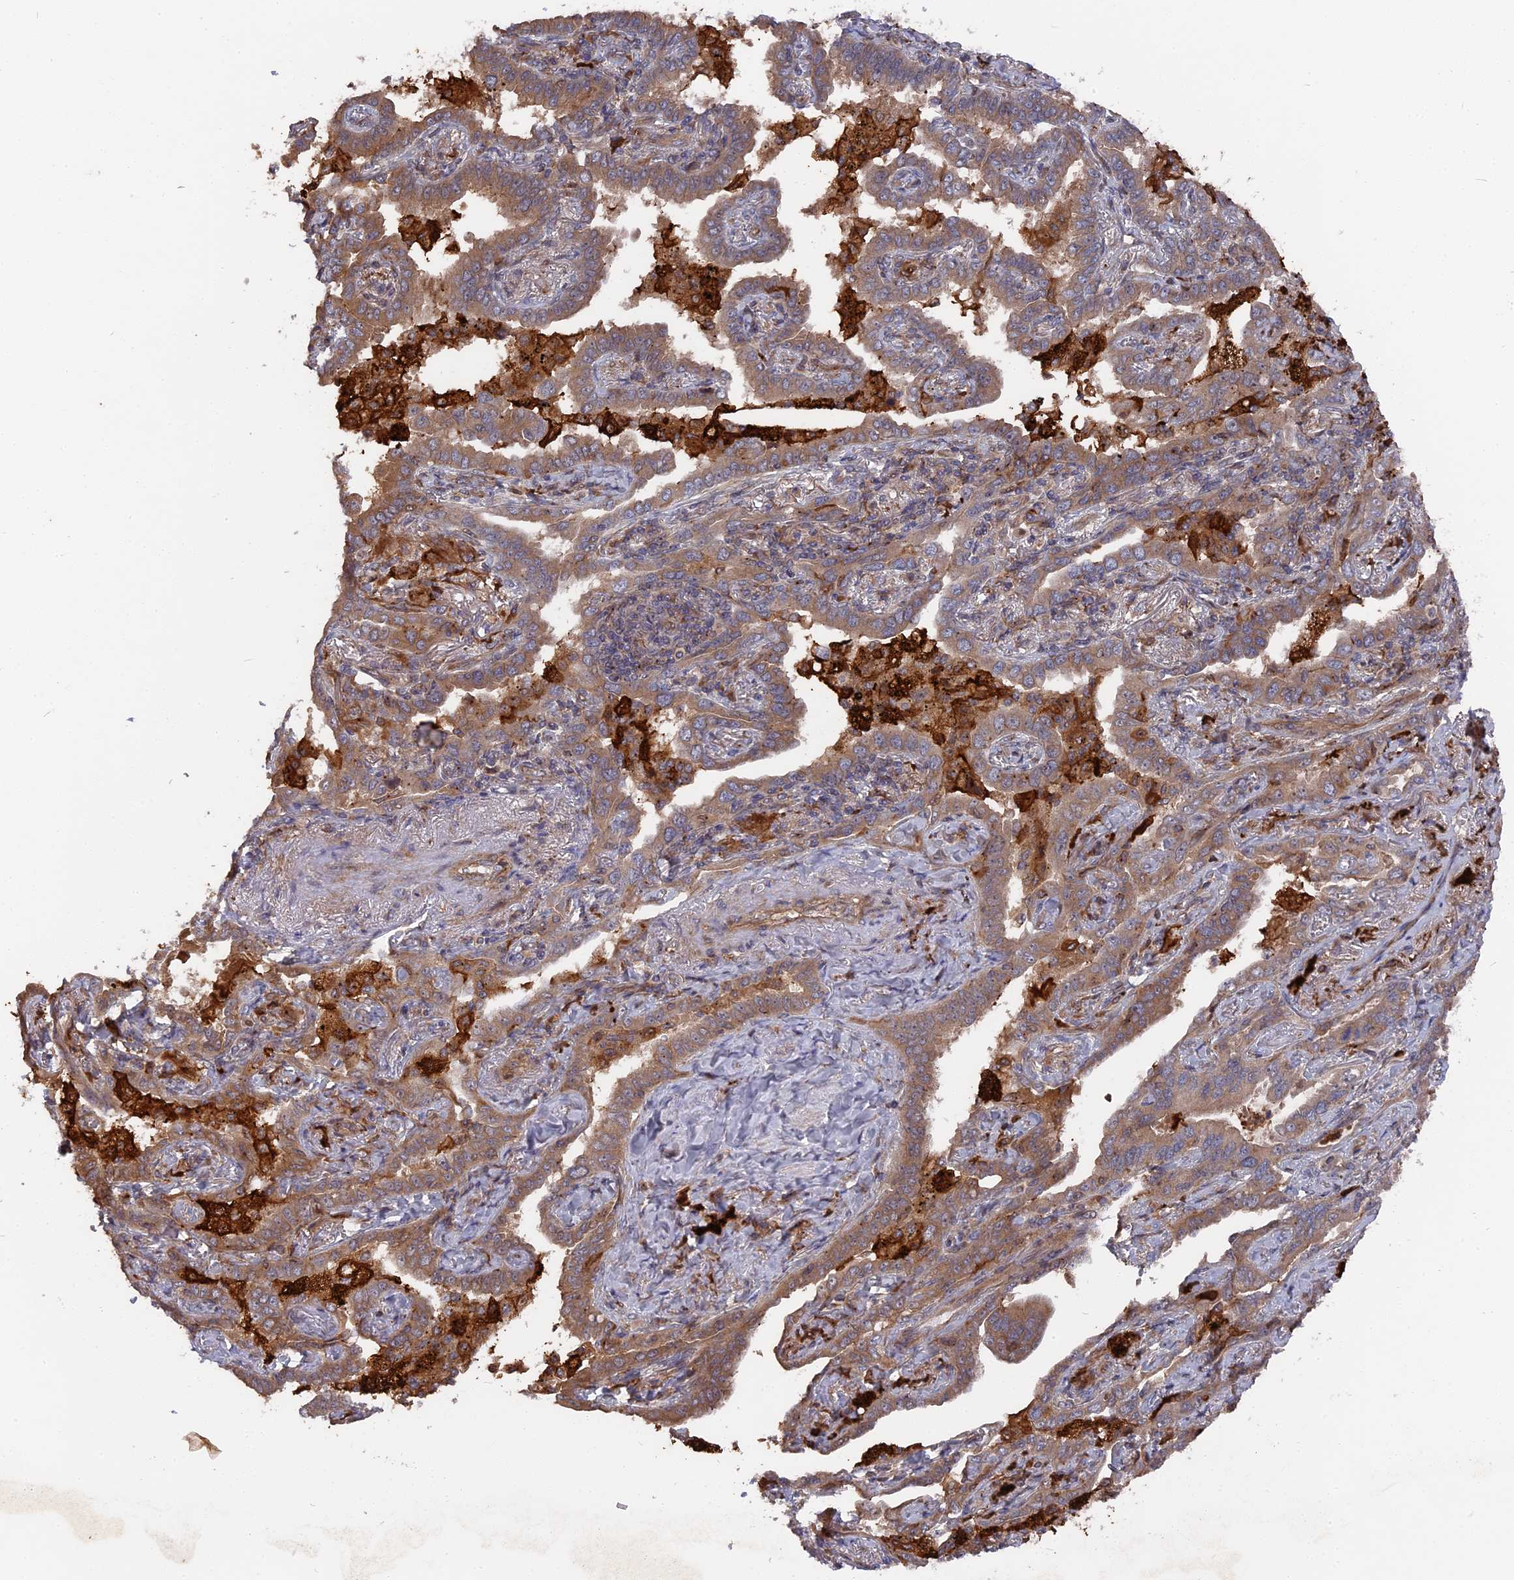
{"staining": {"intensity": "moderate", "quantity": ">75%", "location": "cytoplasmic/membranous"}, "tissue": "lung cancer", "cell_type": "Tumor cells", "image_type": "cancer", "snomed": [{"axis": "morphology", "description": "Adenocarcinoma, NOS"}, {"axis": "topography", "description": "Lung"}], "caption": "A medium amount of moderate cytoplasmic/membranous staining is identified in about >75% of tumor cells in lung adenocarcinoma tissue.", "gene": "DEF8", "patient": {"sex": "male", "age": 67}}